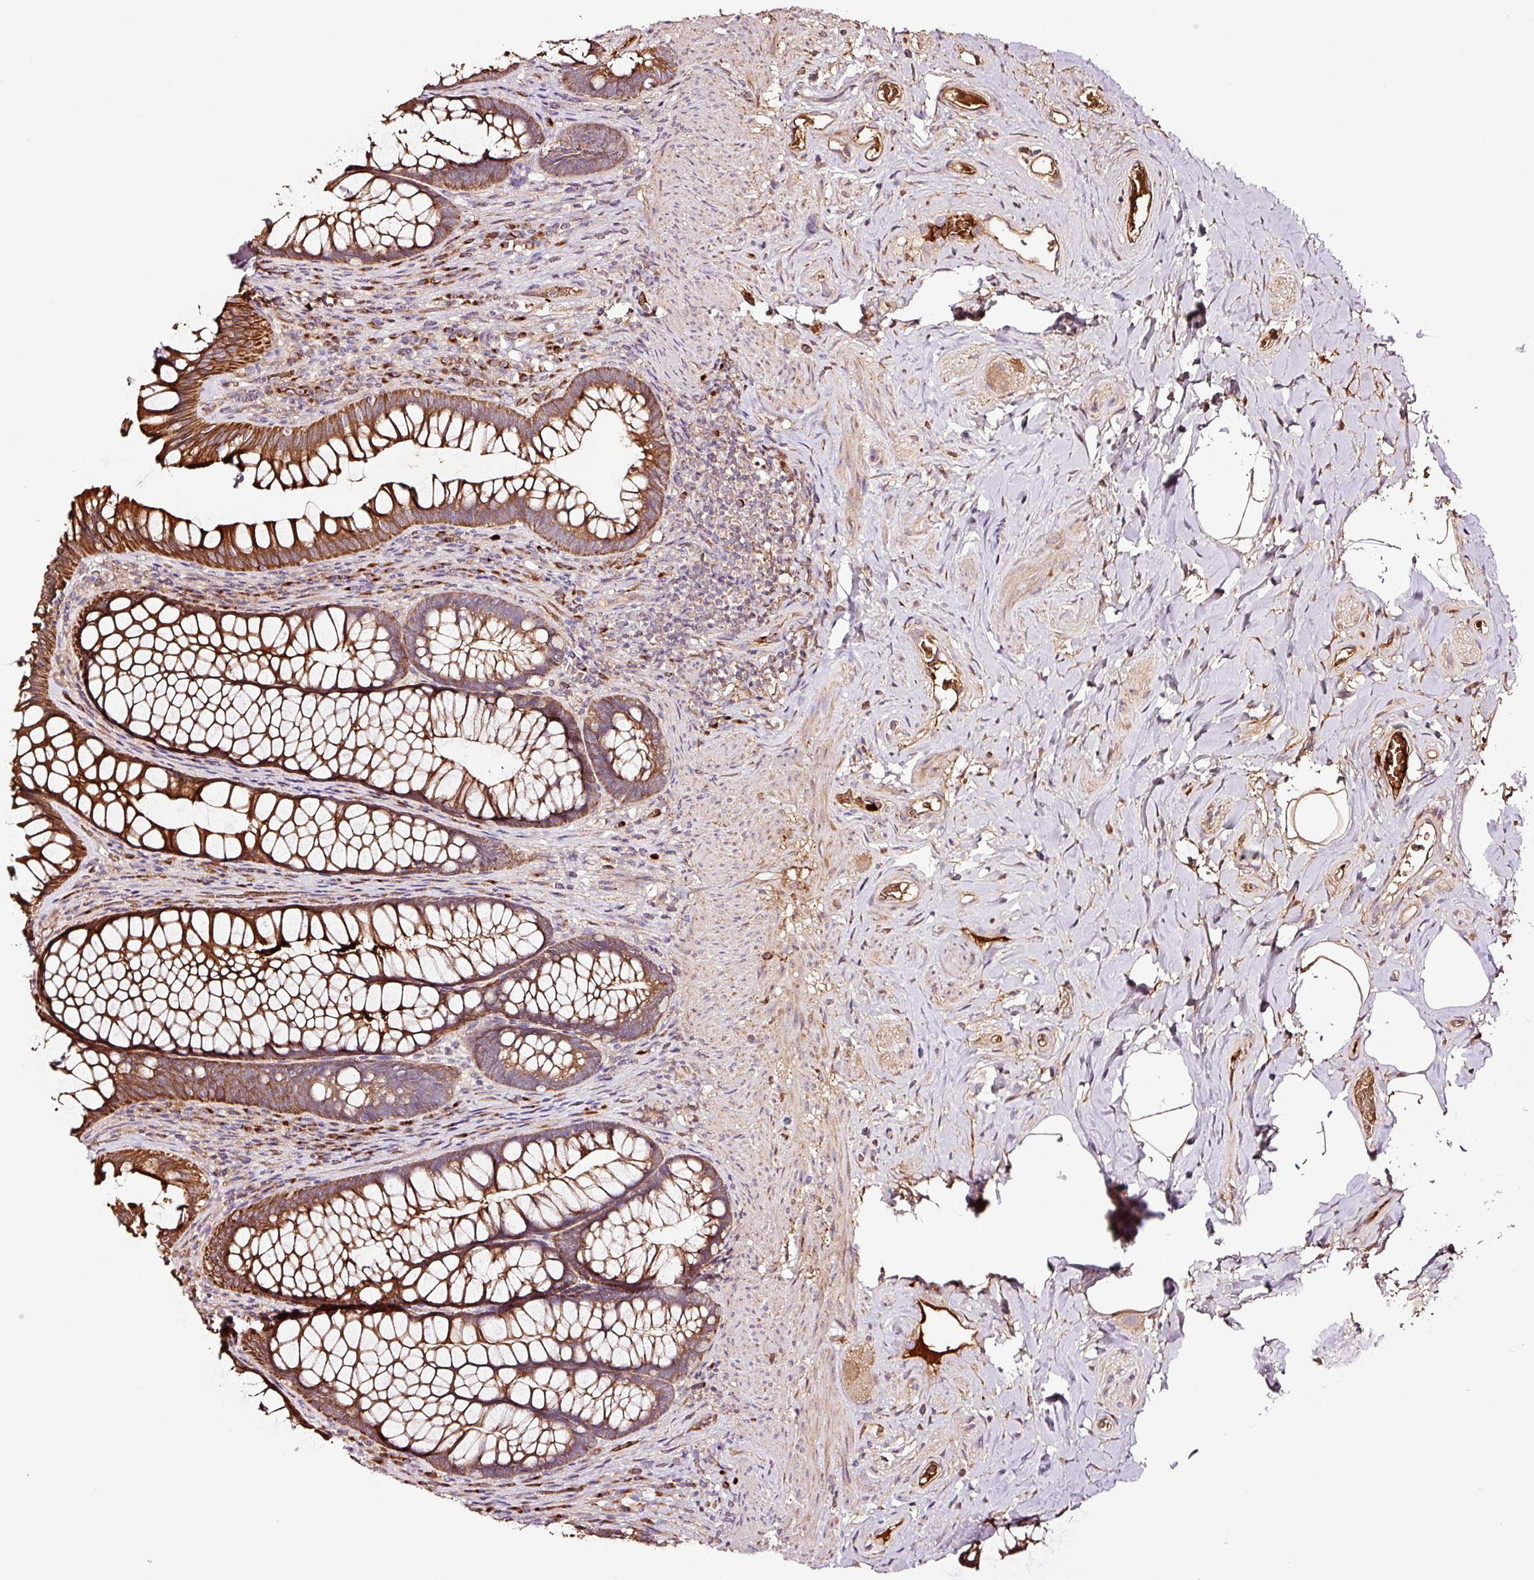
{"staining": {"intensity": "strong", "quantity": ">75%", "location": "cytoplasmic/membranous"}, "tissue": "rectum", "cell_type": "Glandular cells", "image_type": "normal", "snomed": [{"axis": "morphology", "description": "Normal tissue, NOS"}, {"axis": "topography", "description": "Rectum"}], "caption": "This micrograph exhibits immunohistochemistry (IHC) staining of benign rectum, with high strong cytoplasmic/membranous staining in about >75% of glandular cells.", "gene": "PGLYRP2", "patient": {"sex": "male", "age": 53}}